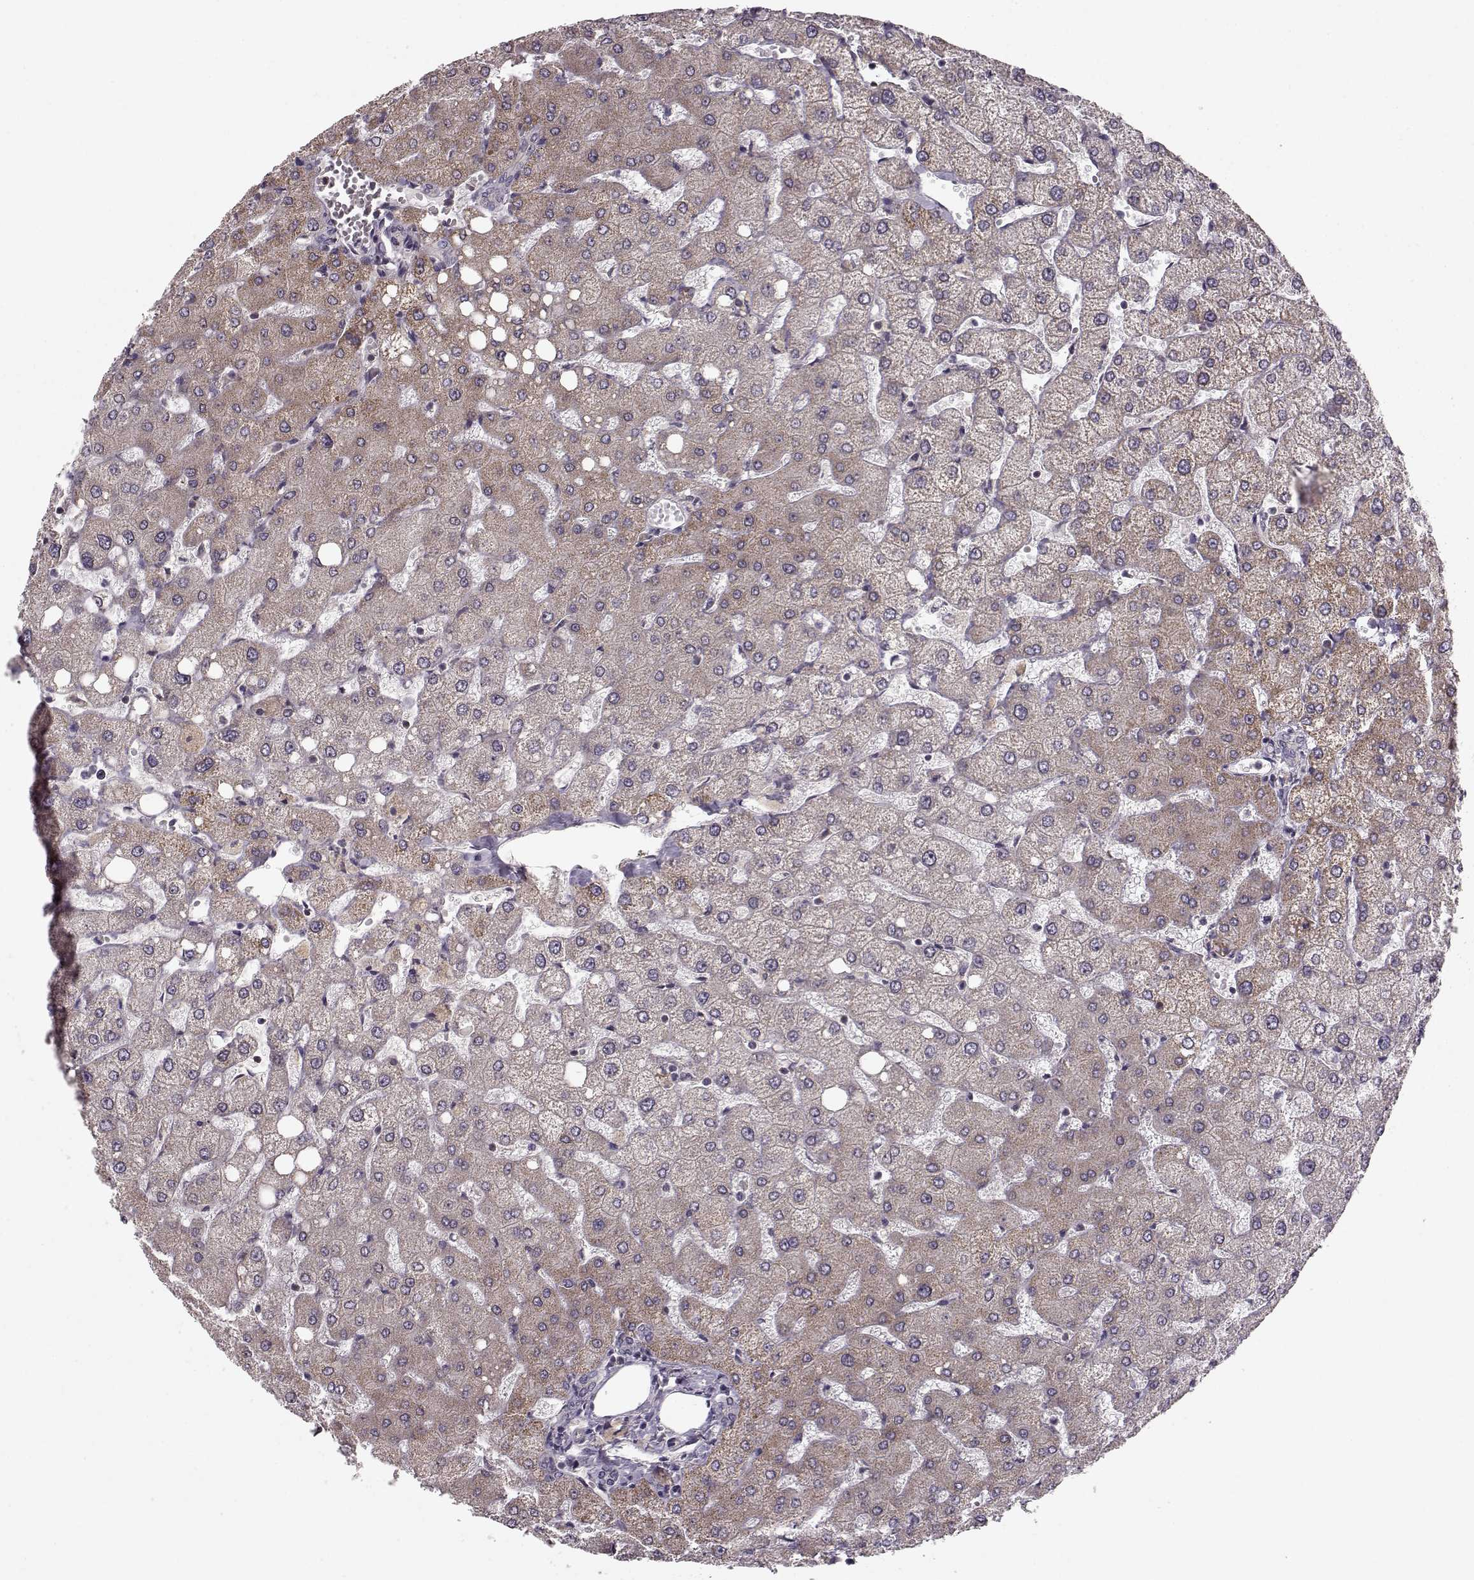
{"staining": {"intensity": "negative", "quantity": "none", "location": "none"}, "tissue": "liver", "cell_type": "Cholangiocytes", "image_type": "normal", "snomed": [{"axis": "morphology", "description": "Normal tissue, NOS"}, {"axis": "topography", "description": "Liver"}], "caption": "The immunohistochemistry (IHC) micrograph has no significant staining in cholangiocytes of liver. (Stains: DAB immunohistochemistry (IHC) with hematoxylin counter stain, Microscopy: brightfield microscopy at high magnification).", "gene": "SLAIN2", "patient": {"sex": "female", "age": 54}}